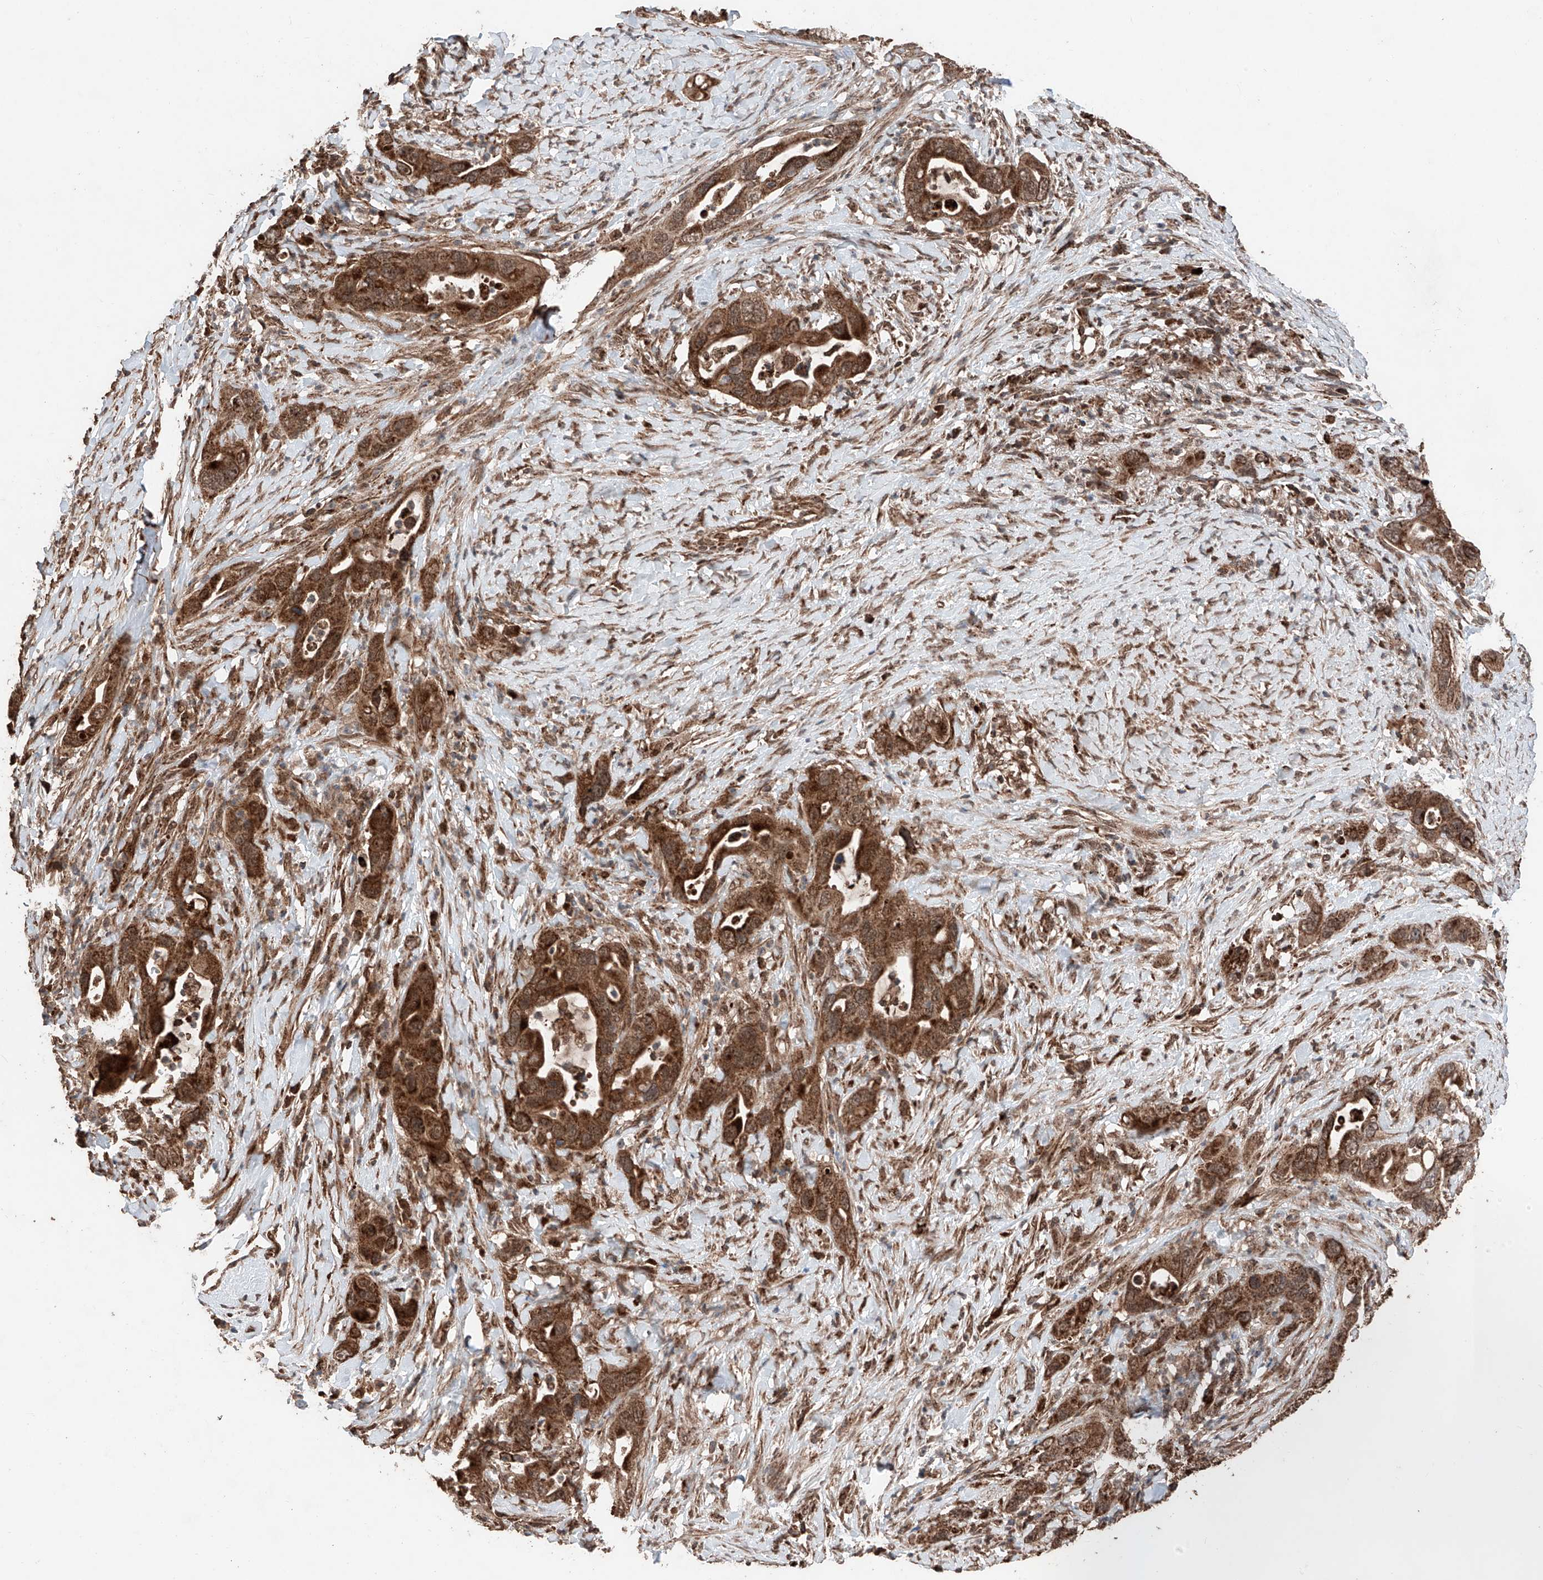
{"staining": {"intensity": "strong", "quantity": ">75%", "location": "cytoplasmic/membranous"}, "tissue": "pancreatic cancer", "cell_type": "Tumor cells", "image_type": "cancer", "snomed": [{"axis": "morphology", "description": "Adenocarcinoma, NOS"}, {"axis": "topography", "description": "Pancreas"}], "caption": "Protein staining exhibits strong cytoplasmic/membranous positivity in approximately >75% of tumor cells in pancreatic cancer.", "gene": "ZSCAN29", "patient": {"sex": "female", "age": 71}}